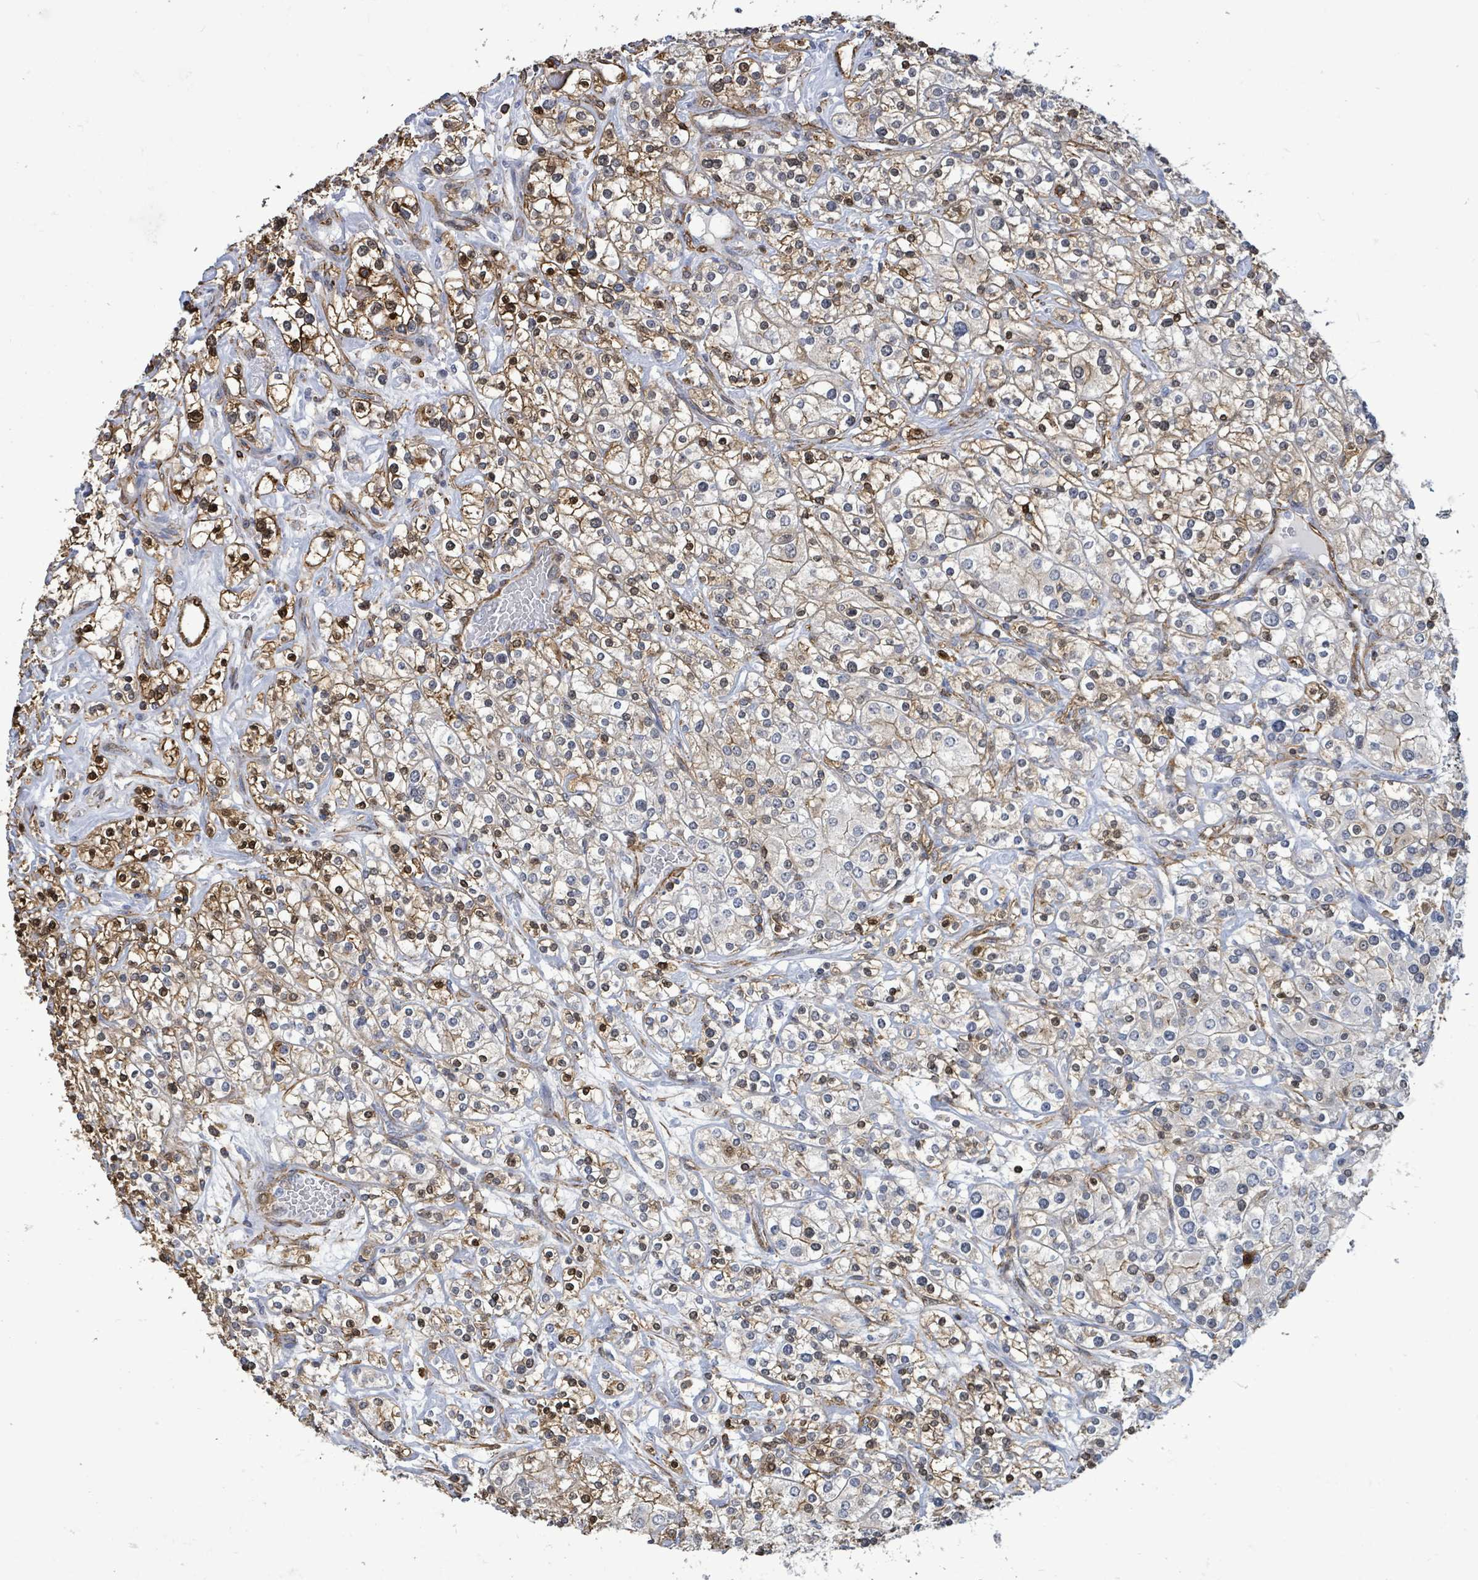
{"staining": {"intensity": "moderate", "quantity": "25%-75%", "location": "cytoplasmic/membranous,nuclear"}, "tissue": "renal cancer", "cell_type": "Tumor cells", "image_type": "cancer", "snomed": [{"axis": "morphology", "description": "Adenocarcinoma, NOS"}, {"axis": "topography", "description": "Kidney"}], "caption": "Protein staining by immunohistochemistry (IHC) displays moderate cytoplasmic/membranous and nuclear staining in approximately 25%-75% of tumor cells in adenocarcinoma (renal).", "gene": "PRKRIP1", "patient": {"sex": "male", "age": 77}}